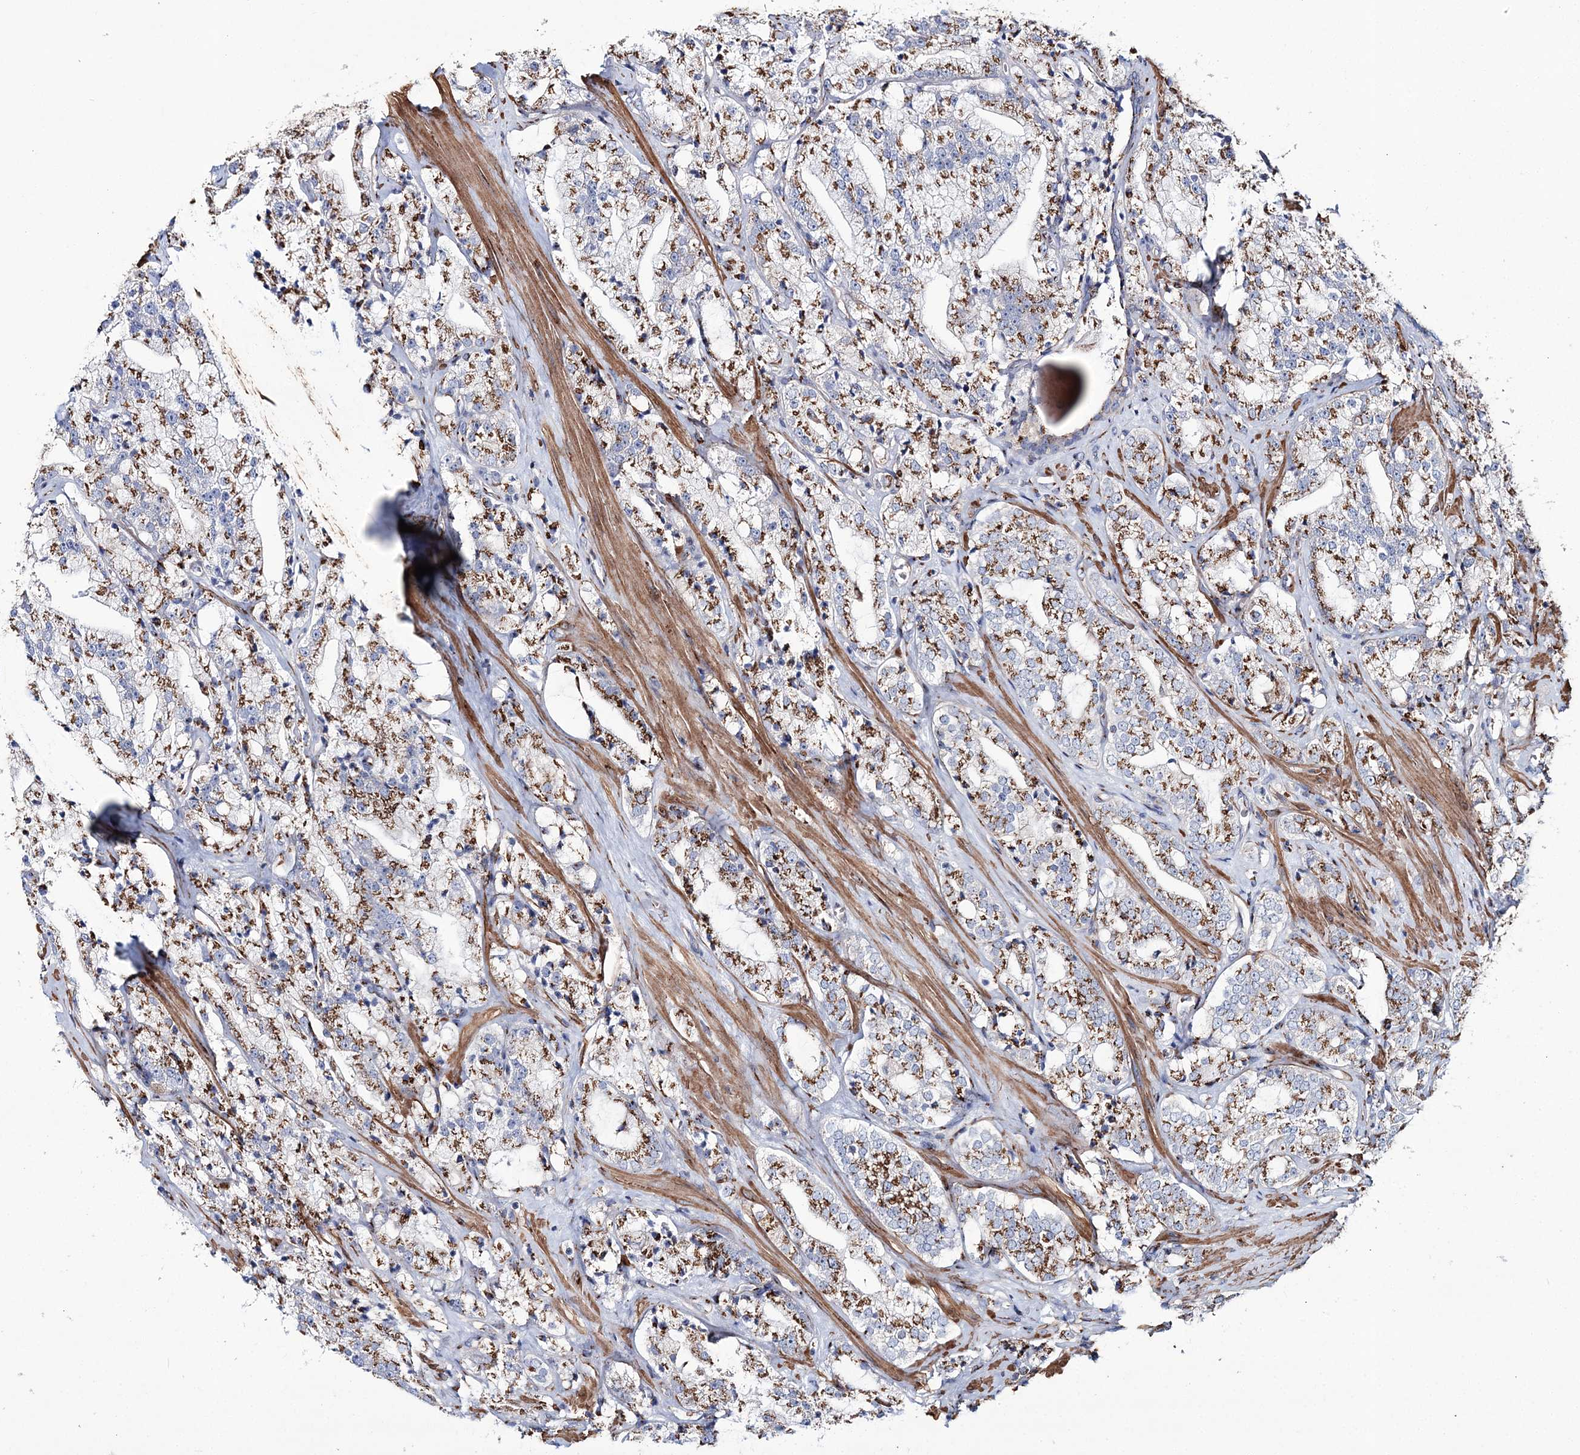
{"staining": {"intensity": "moderate", "quantity": ">75%", "location": "cytoplasmic/membranous"}, "tissue": "prostate cancer", "cell_type": "Tumor cells", "image_type": "cancer", "snomed": [{"axis": "morphology", "description": "Adenocarcinoma, High grade"}, {"axis": "topography", "description": "Prostate"}], "caption": "Prostate adenocarcinoma (high-grade) was stained to show a protein in brown. There is medium levels of moderate cytoplasmic/membranous staining in approximately >75% of tumor cells. The staining was performed using DAB (3,3'-diaminobenzidine), with brown indicating positive protein expression. Nuclei are stained blue with hematoxylin.", "gene": "MAN1A2", "patient": {"sex": "male", "age": 64}}